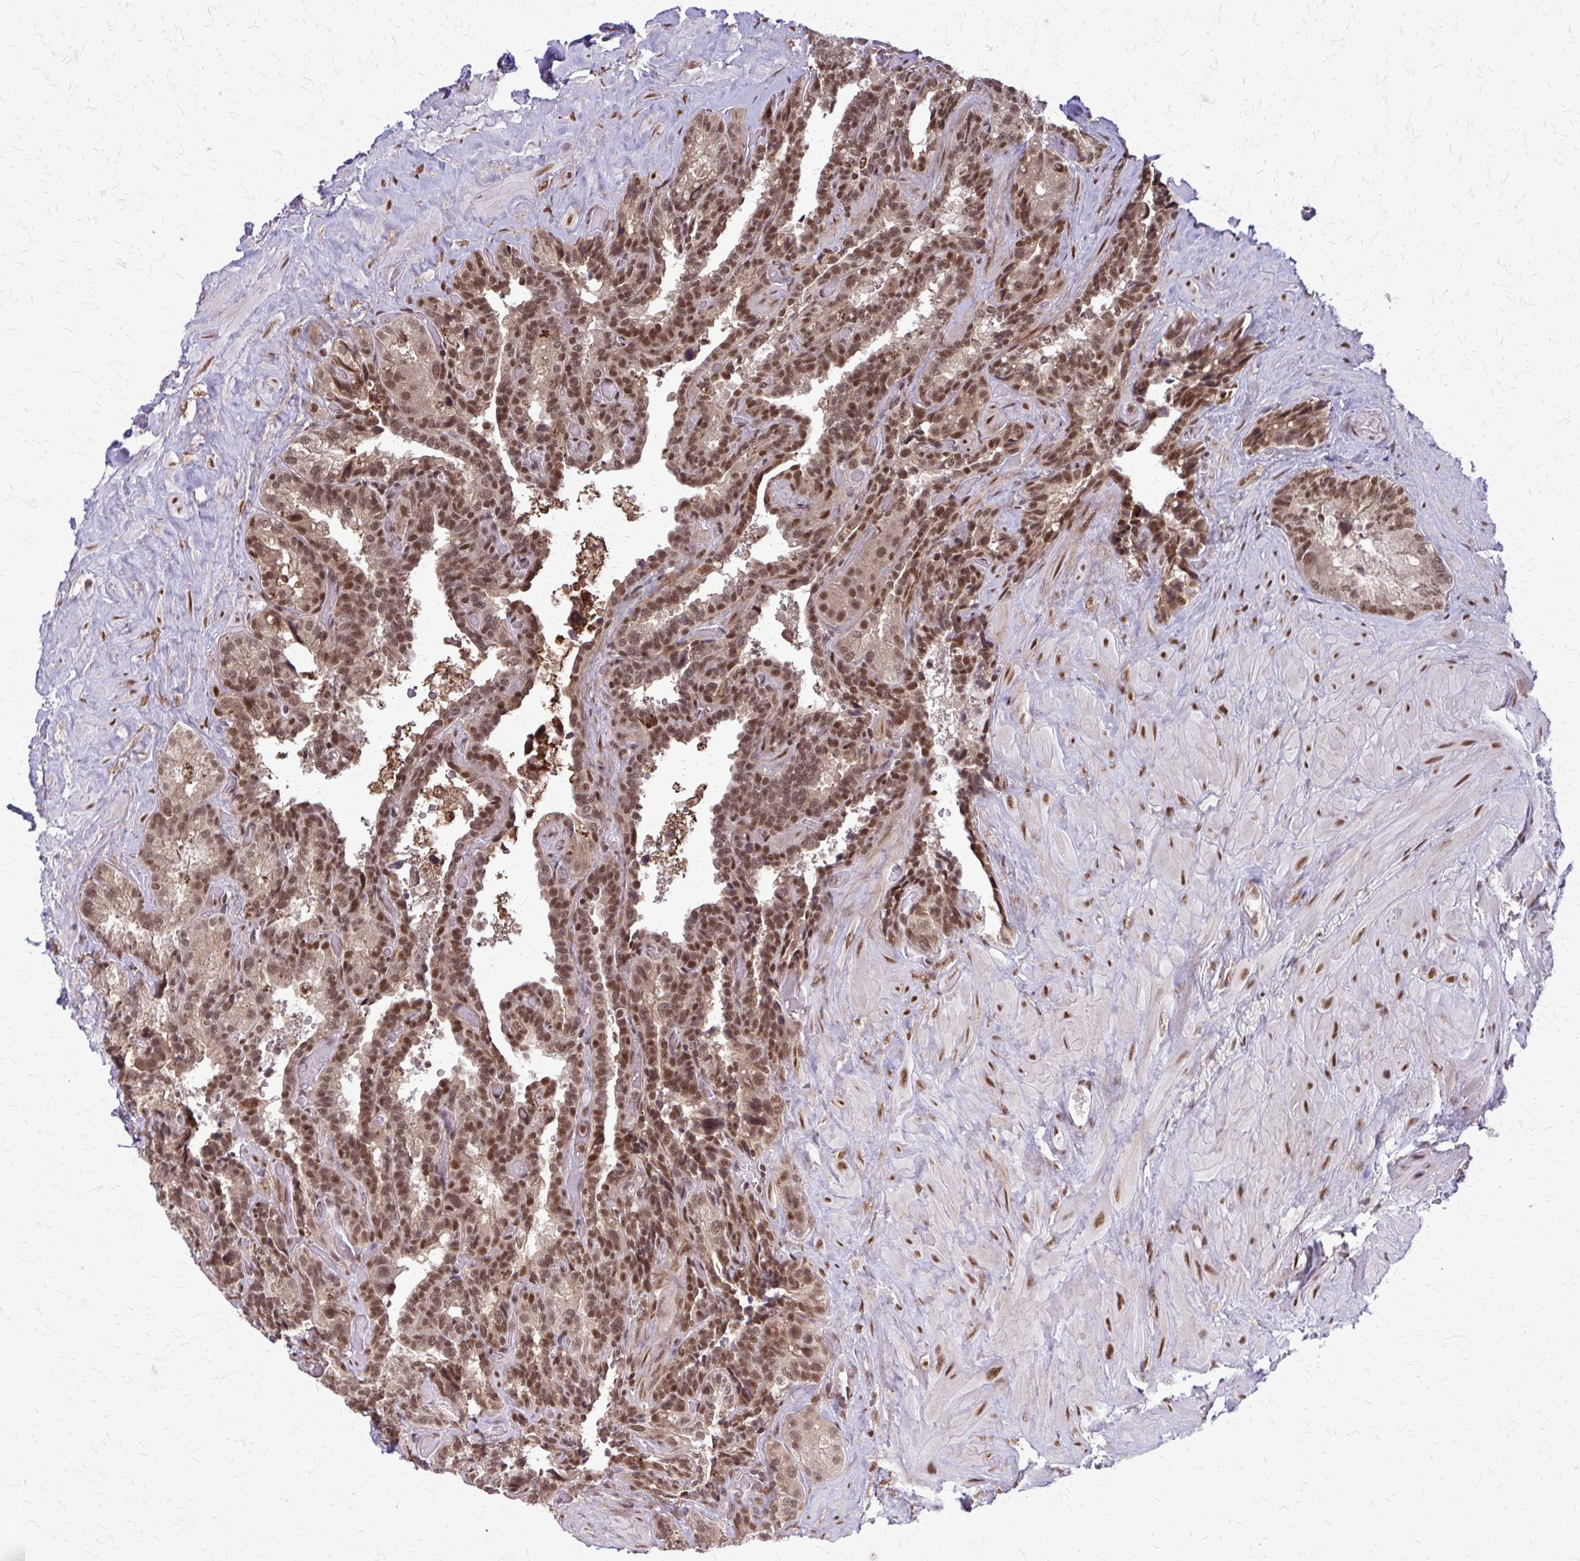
{"staining": {"intensity": "moderate", "quantity": ">75%", "location": "nuclear"}, "tissue": "seminal vesicle", "cell_type": "Glandular cells", "image_type": "normal", "snomed": [{"axis": "morphology", "description": "Normal tissue, NOS"}, {"axis": "topography", "description": "Seminal veicle"}], "caption": "Seminal vesicle stained with immunohistochemistry (IHC) demonstrates moderate nuclear positivity in about >75% of glandular cells.", "gene": "HDAC3", "patient": {"sex": "male", "age": 60}}